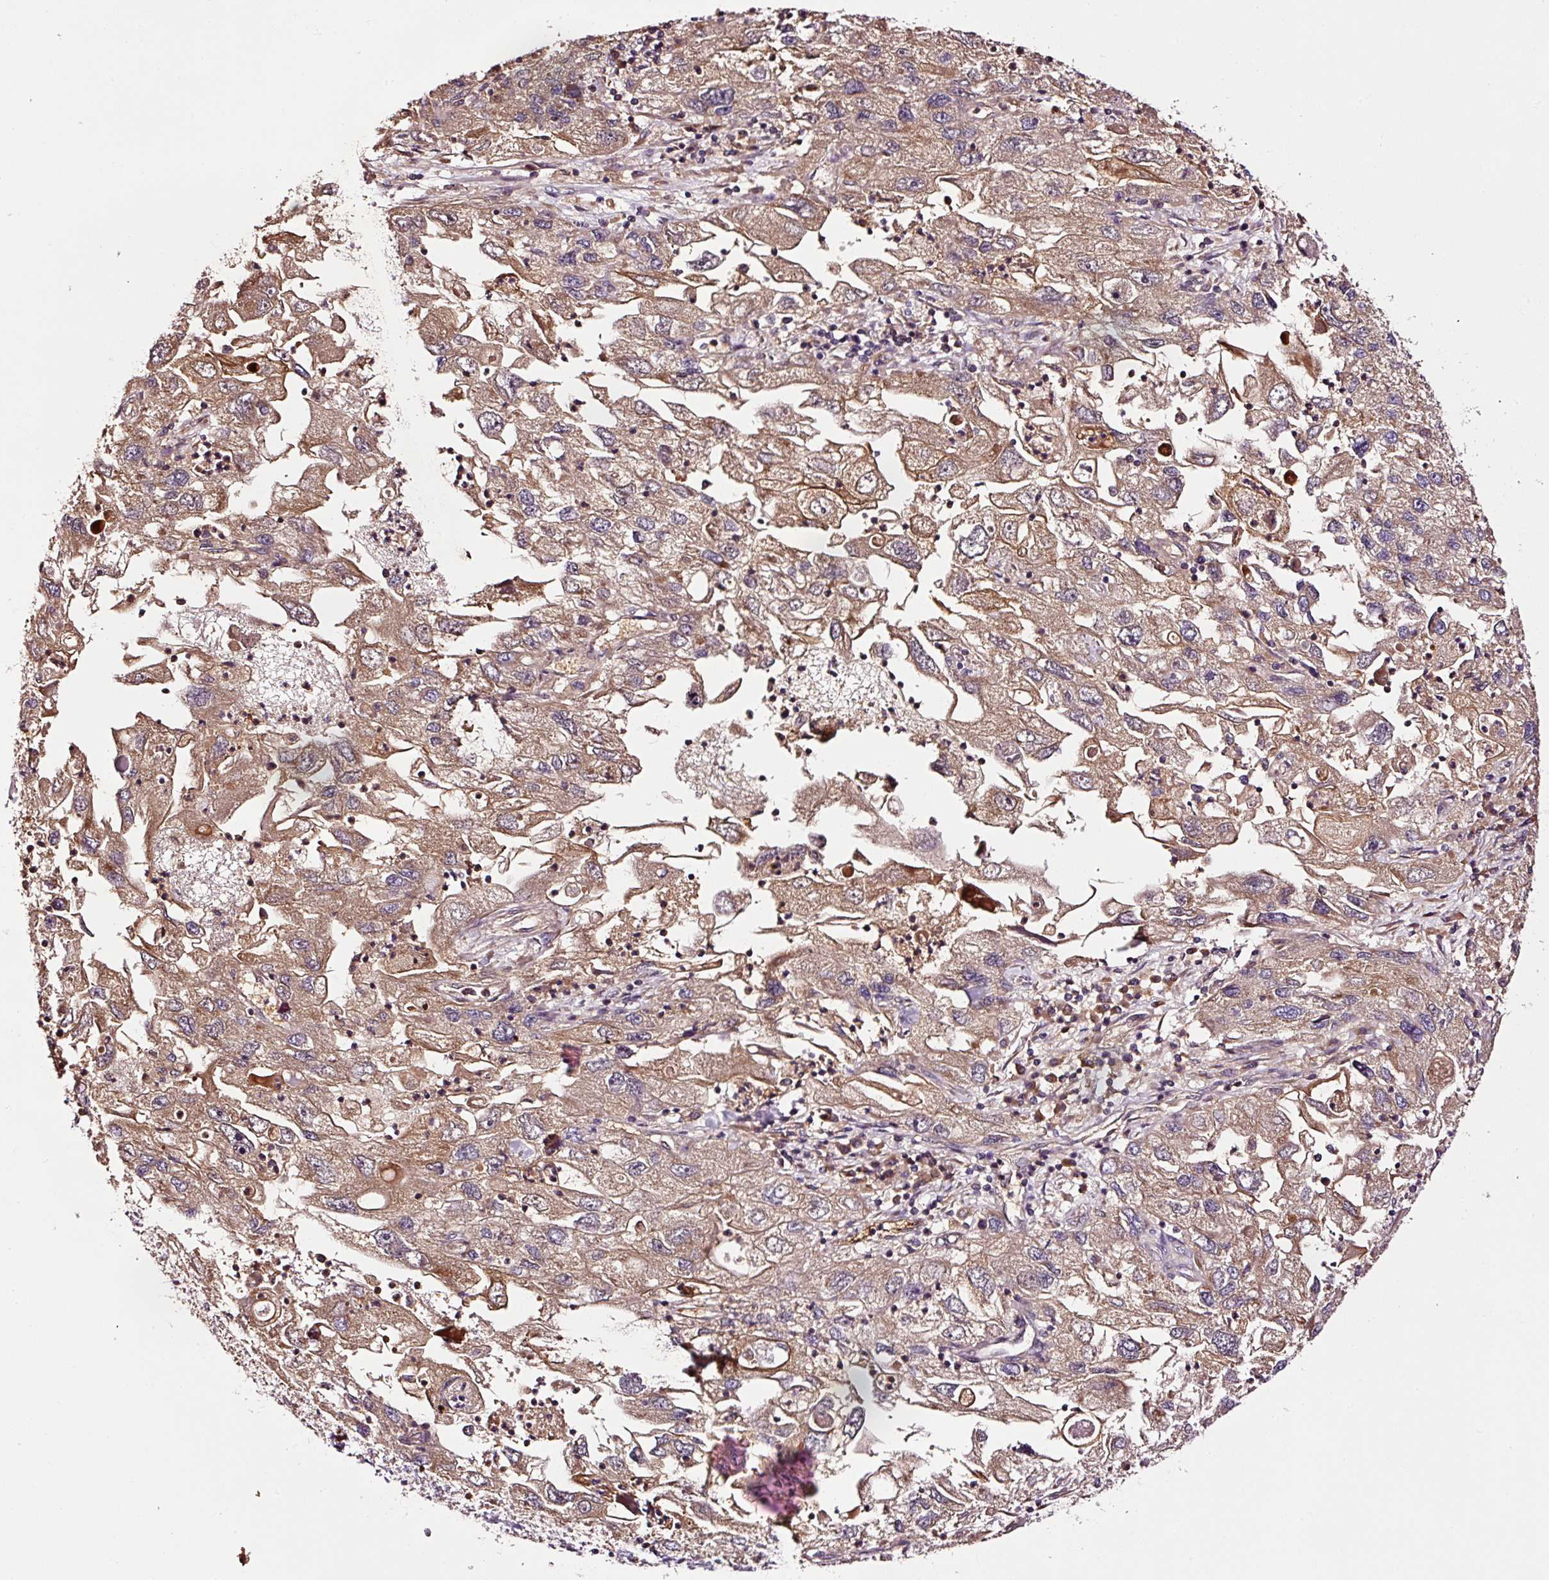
{"staining": {"intensity": "weak", "quantity": ">75%", "location": "cytoplasmic/membranous"}, "tissue": "endometrial cancer", "cell_type": "Tumor cells", "image_type": "cancer", "snomed": [{"axis": "morphology", "description": "Adenocarcinoma, NOS"}, {"axis": "topography", "description": "Endometrium"}], "caption": "IHC micrograph of endometrial adenocarcinoma stained for a protein (brown), which shows low levels of weak cytoplasmic/membranous staining in approximately >75% of tumor cells.", "gene": "PGLYRP2", "patient": {"sex": "female", "age": 49}}